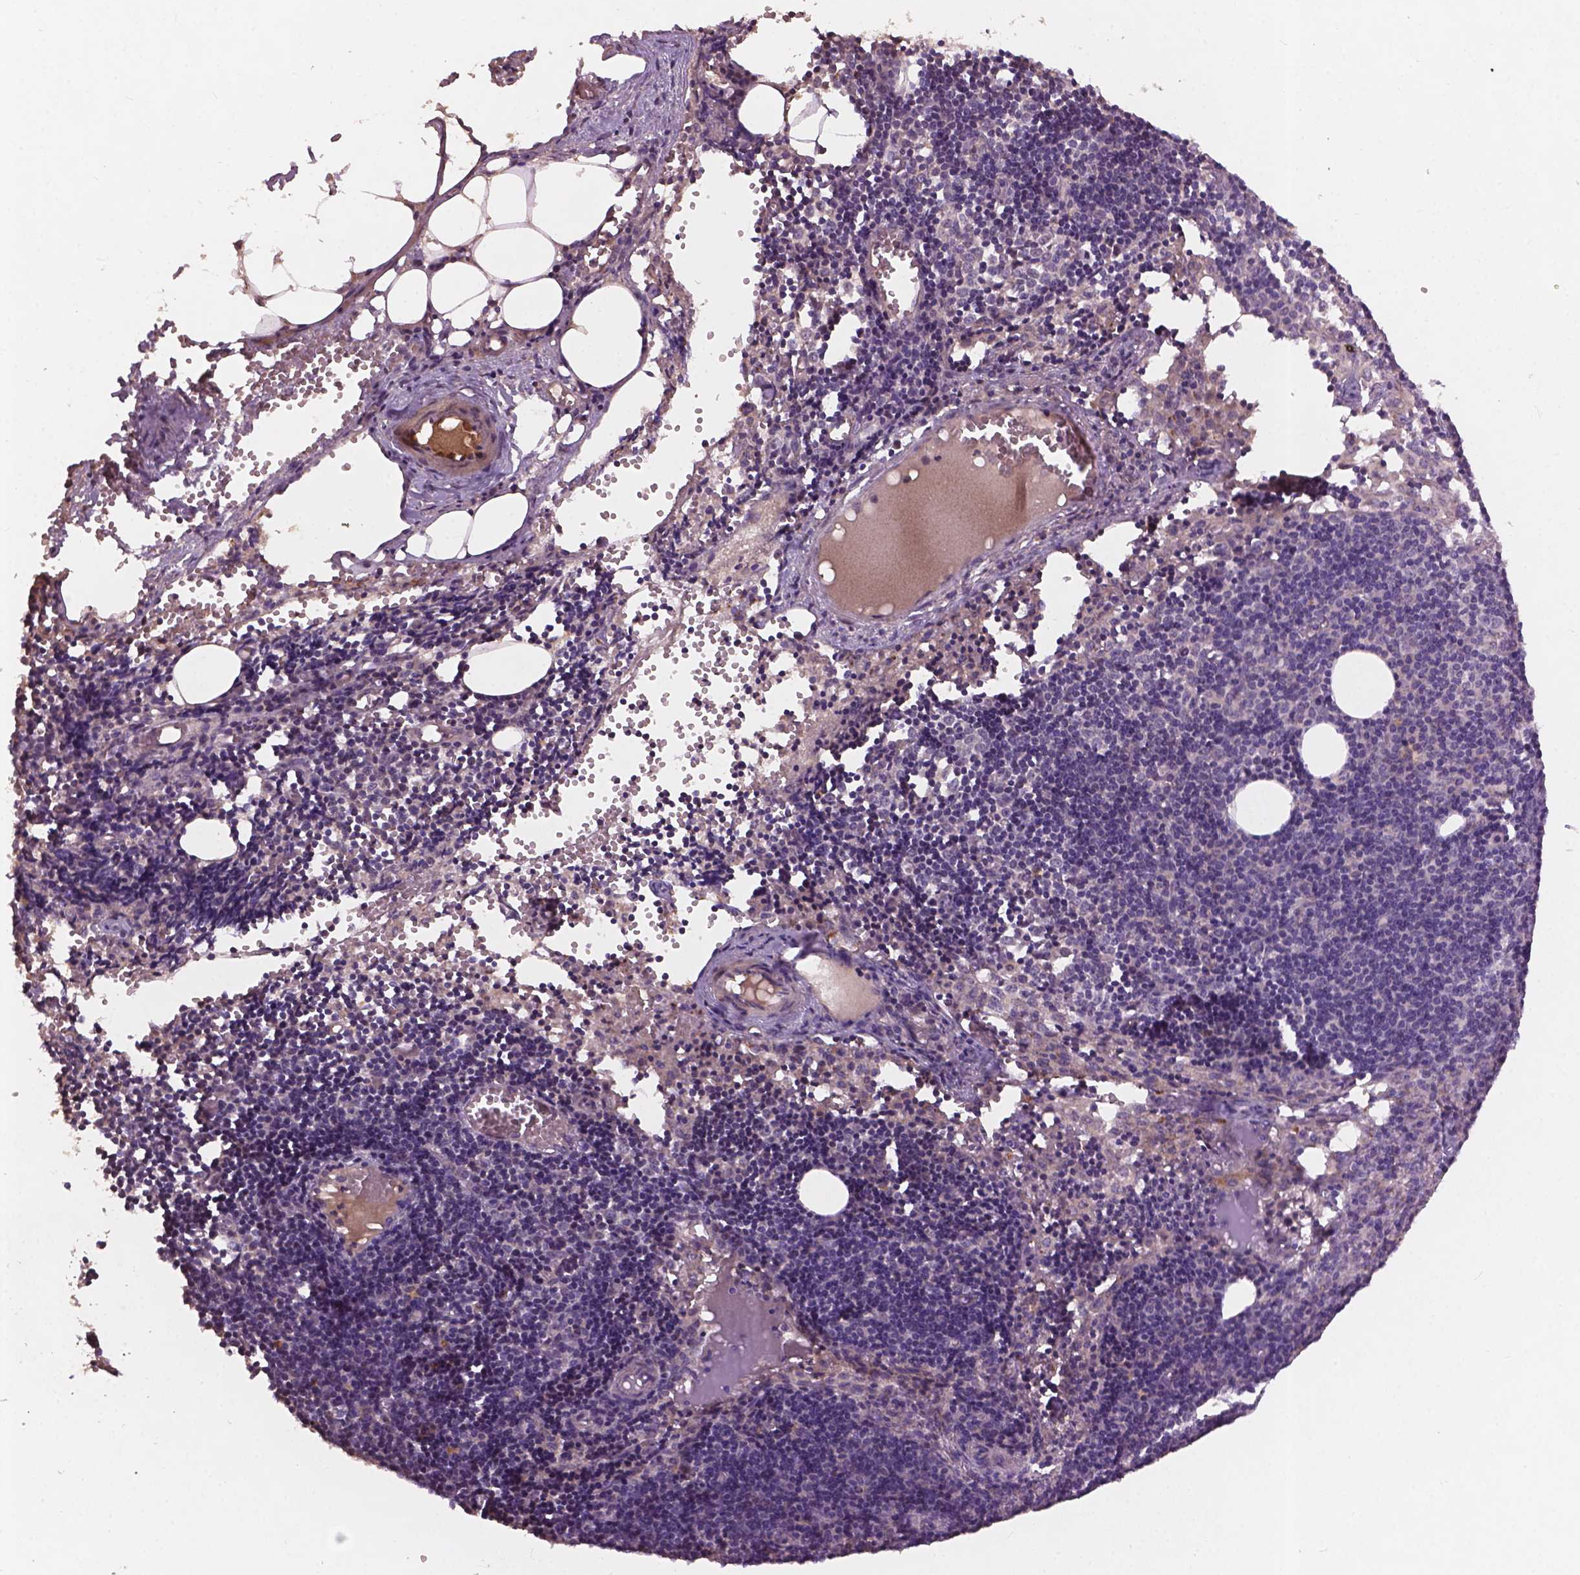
{"staining": {"intensity": "negative", "quantity": "none", "location": "none"}, "tissue": "lymph node", "cell_type": "Germinal center cells", "image_type": "normal", "snomed": [{"axis": "morphology", "description": "Normal tissue, NOS"}, {"axis": "topography", "description": "Lymph node"}], "caption": "A histopathology image of lymph node stained for a protein shows no brown staining in germinal center cells. (Immunohistochemistry (ihc), brightfield microscopy, high magnification).", "gene": "KRT17", "patient": {"sex": "female", "age": 41}}